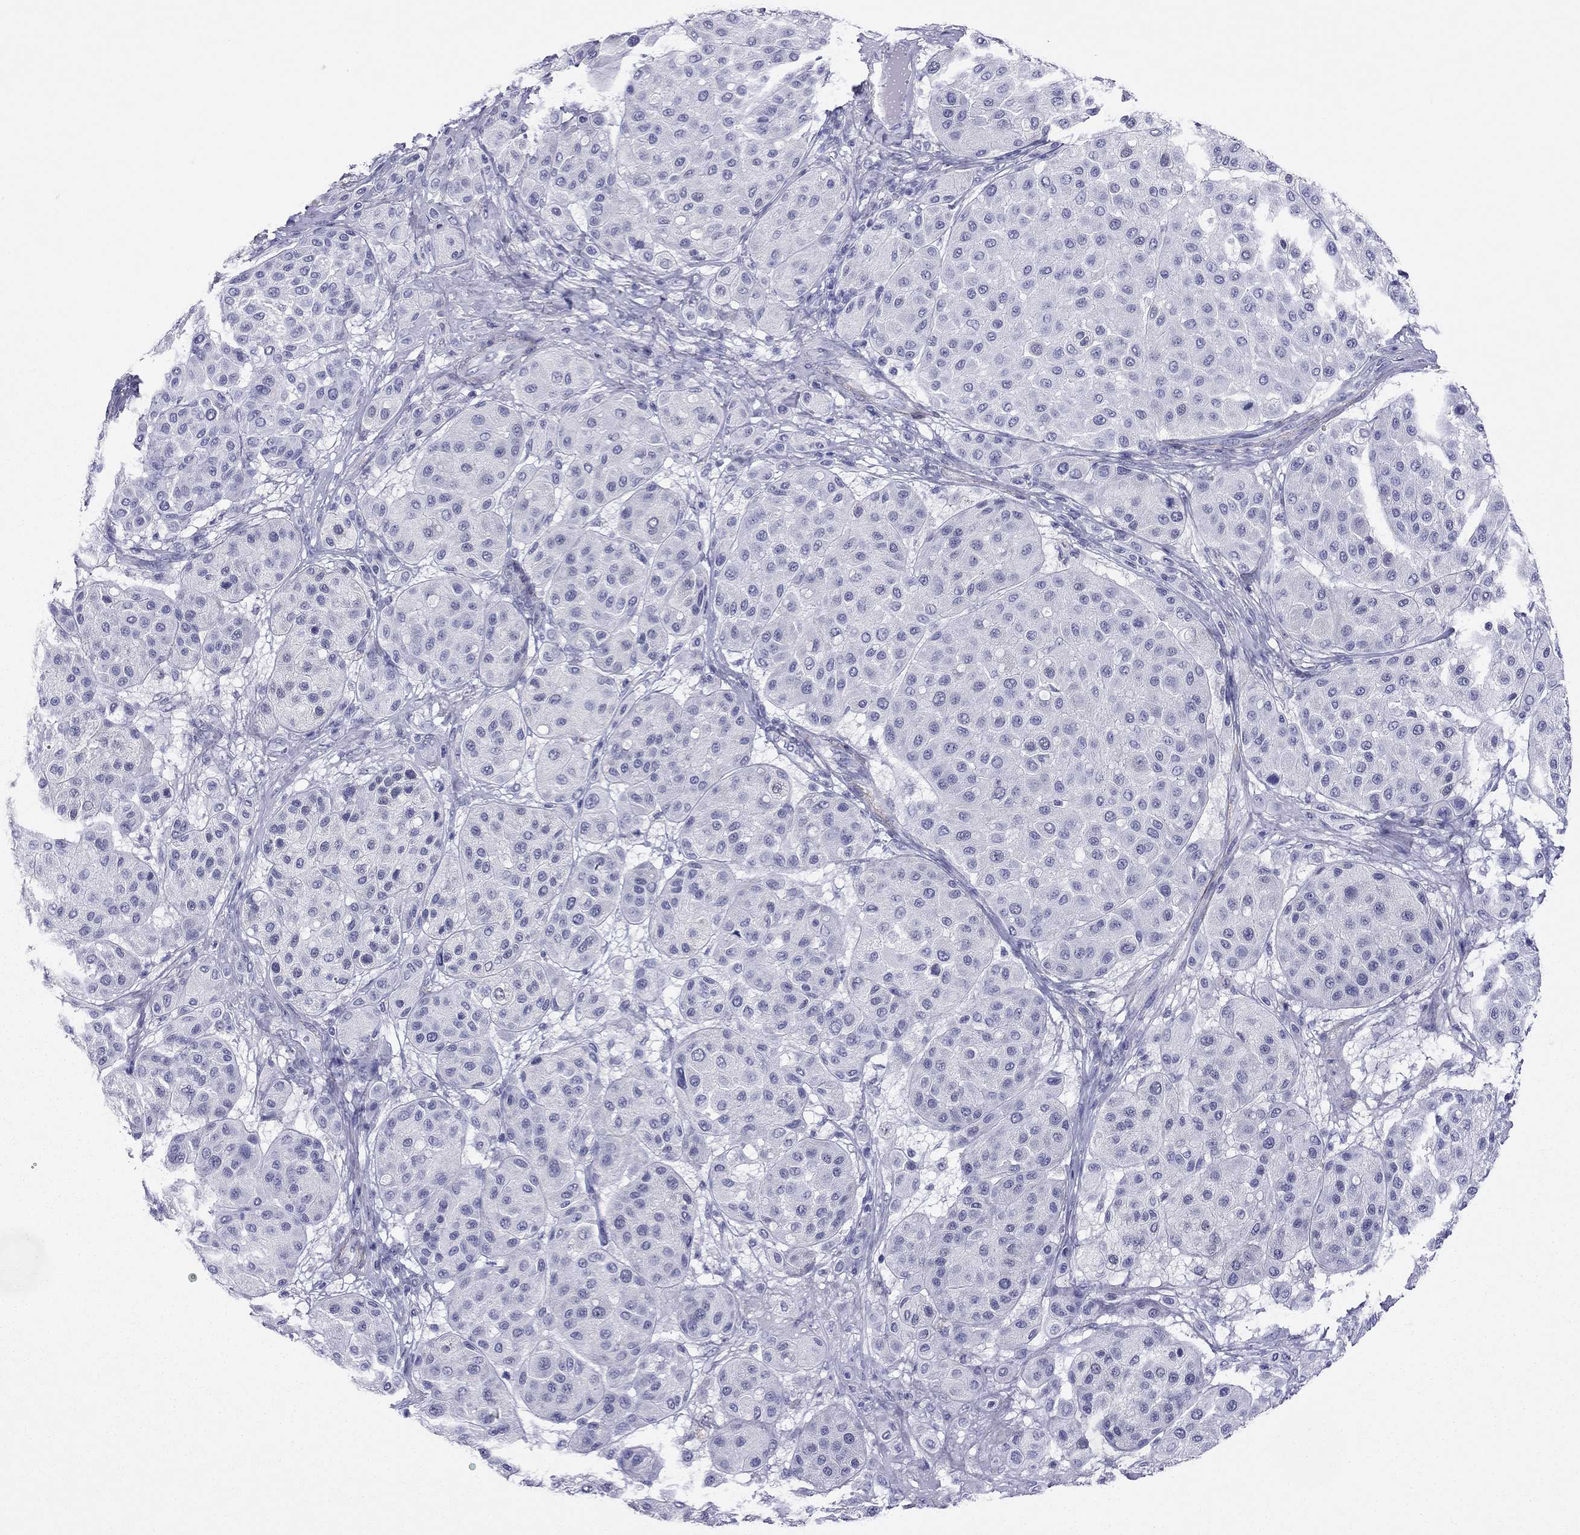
{"staining": {"intensity": "negative", "quantity": "none", "location": "none"}, "tissue": "melanoma", "cell_type": "Tumor cells", "image_type": "cancer", "snomed": [{"axis": "morphology", "description": "Malignant melanoma, Metastatic site"}, {"axis": "topography", "description": "Smooth muscle"}], "caption": "There is no significant positivity in tumor cells of melanoma.", "gene": "MYMX", "patient": {"sex": "male", "age": 41}}